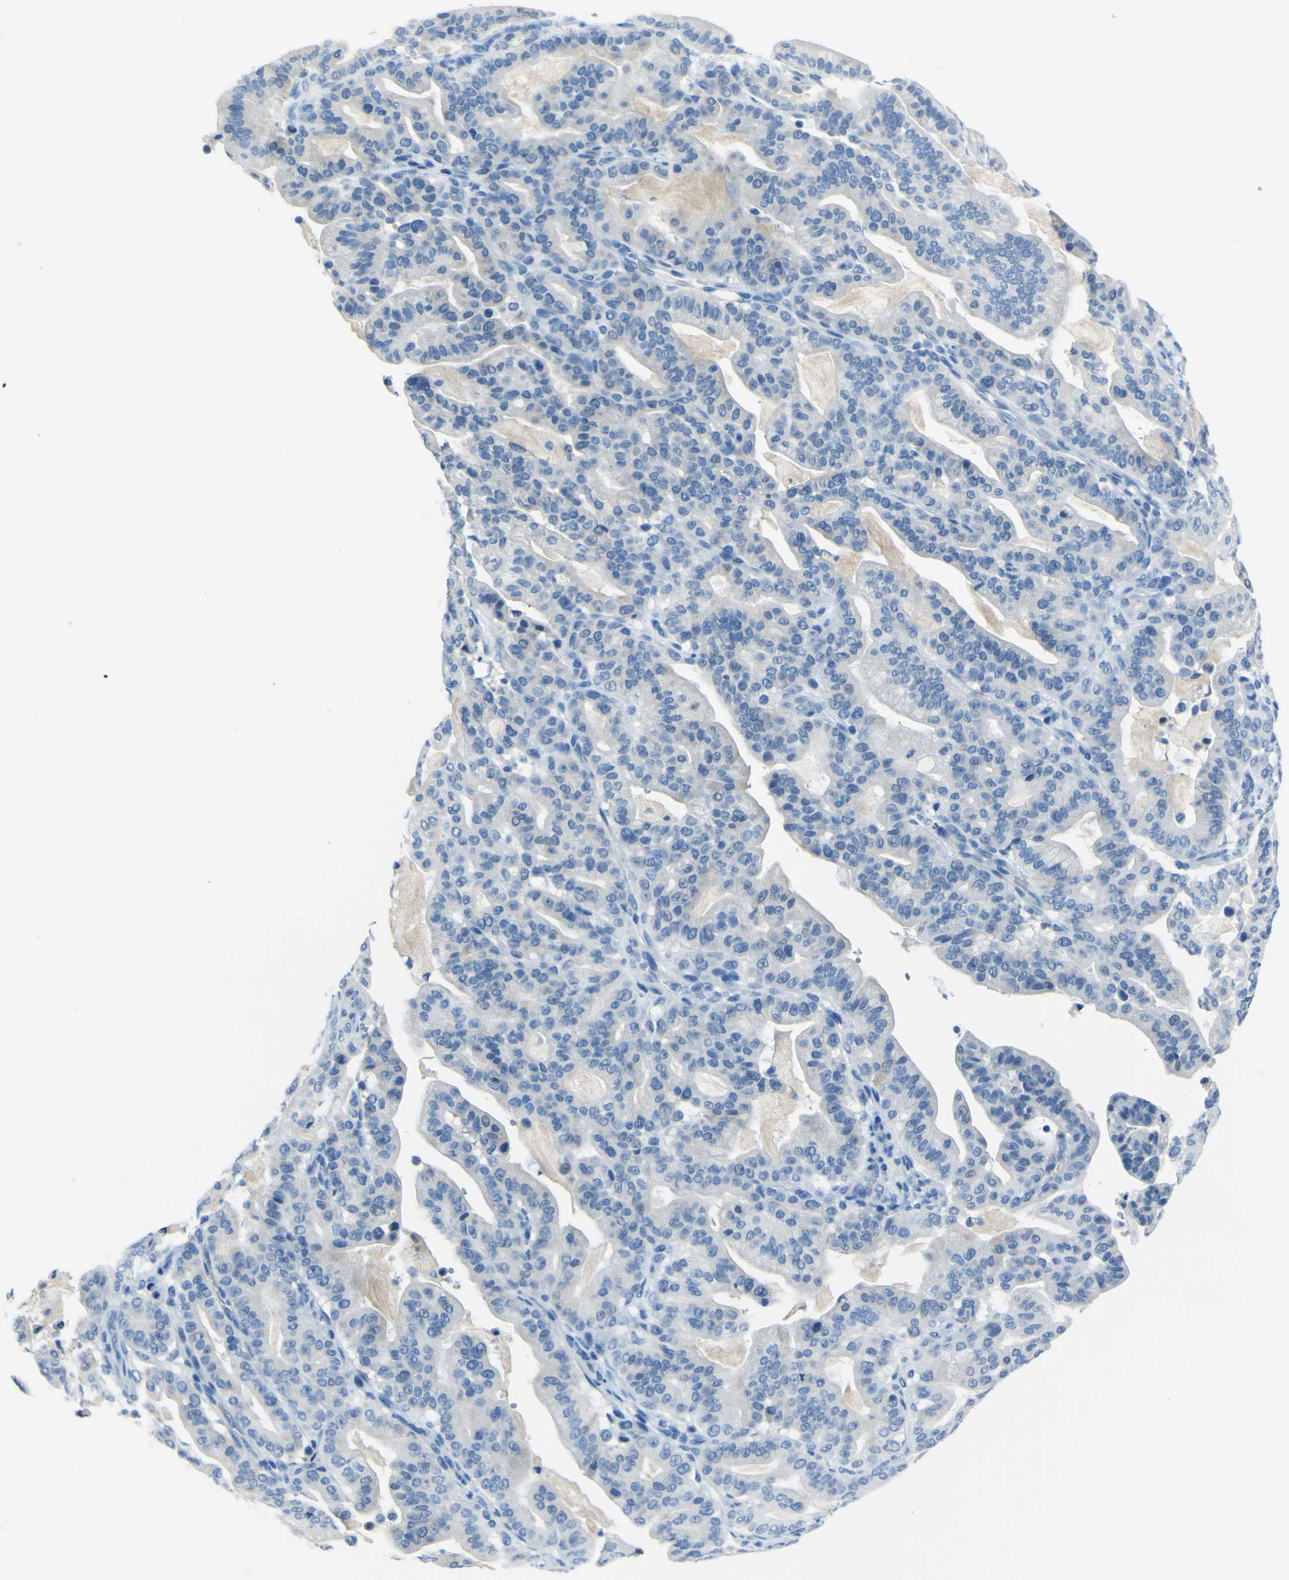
{"staining": {"intensity": "negative", "quantity": "none", "location": "none"}, "tissue": "pancreatic cancer", "cell_type": "Tumor cells", "image_type": "cancer", "snomed": [{"axis": "morphology", "description": "Adenocarcinoma, NOS"}, {"axis": "topography", "description": "Pancreas"}], "caption": "The immunohistochemistry (IHC) photomicrograph has no significant positivity in tumor cells of adenocarcinoma (pancreatic) tissue.", "gene": "PHKG1", "patient": {"sex": "male", "age": 63}}